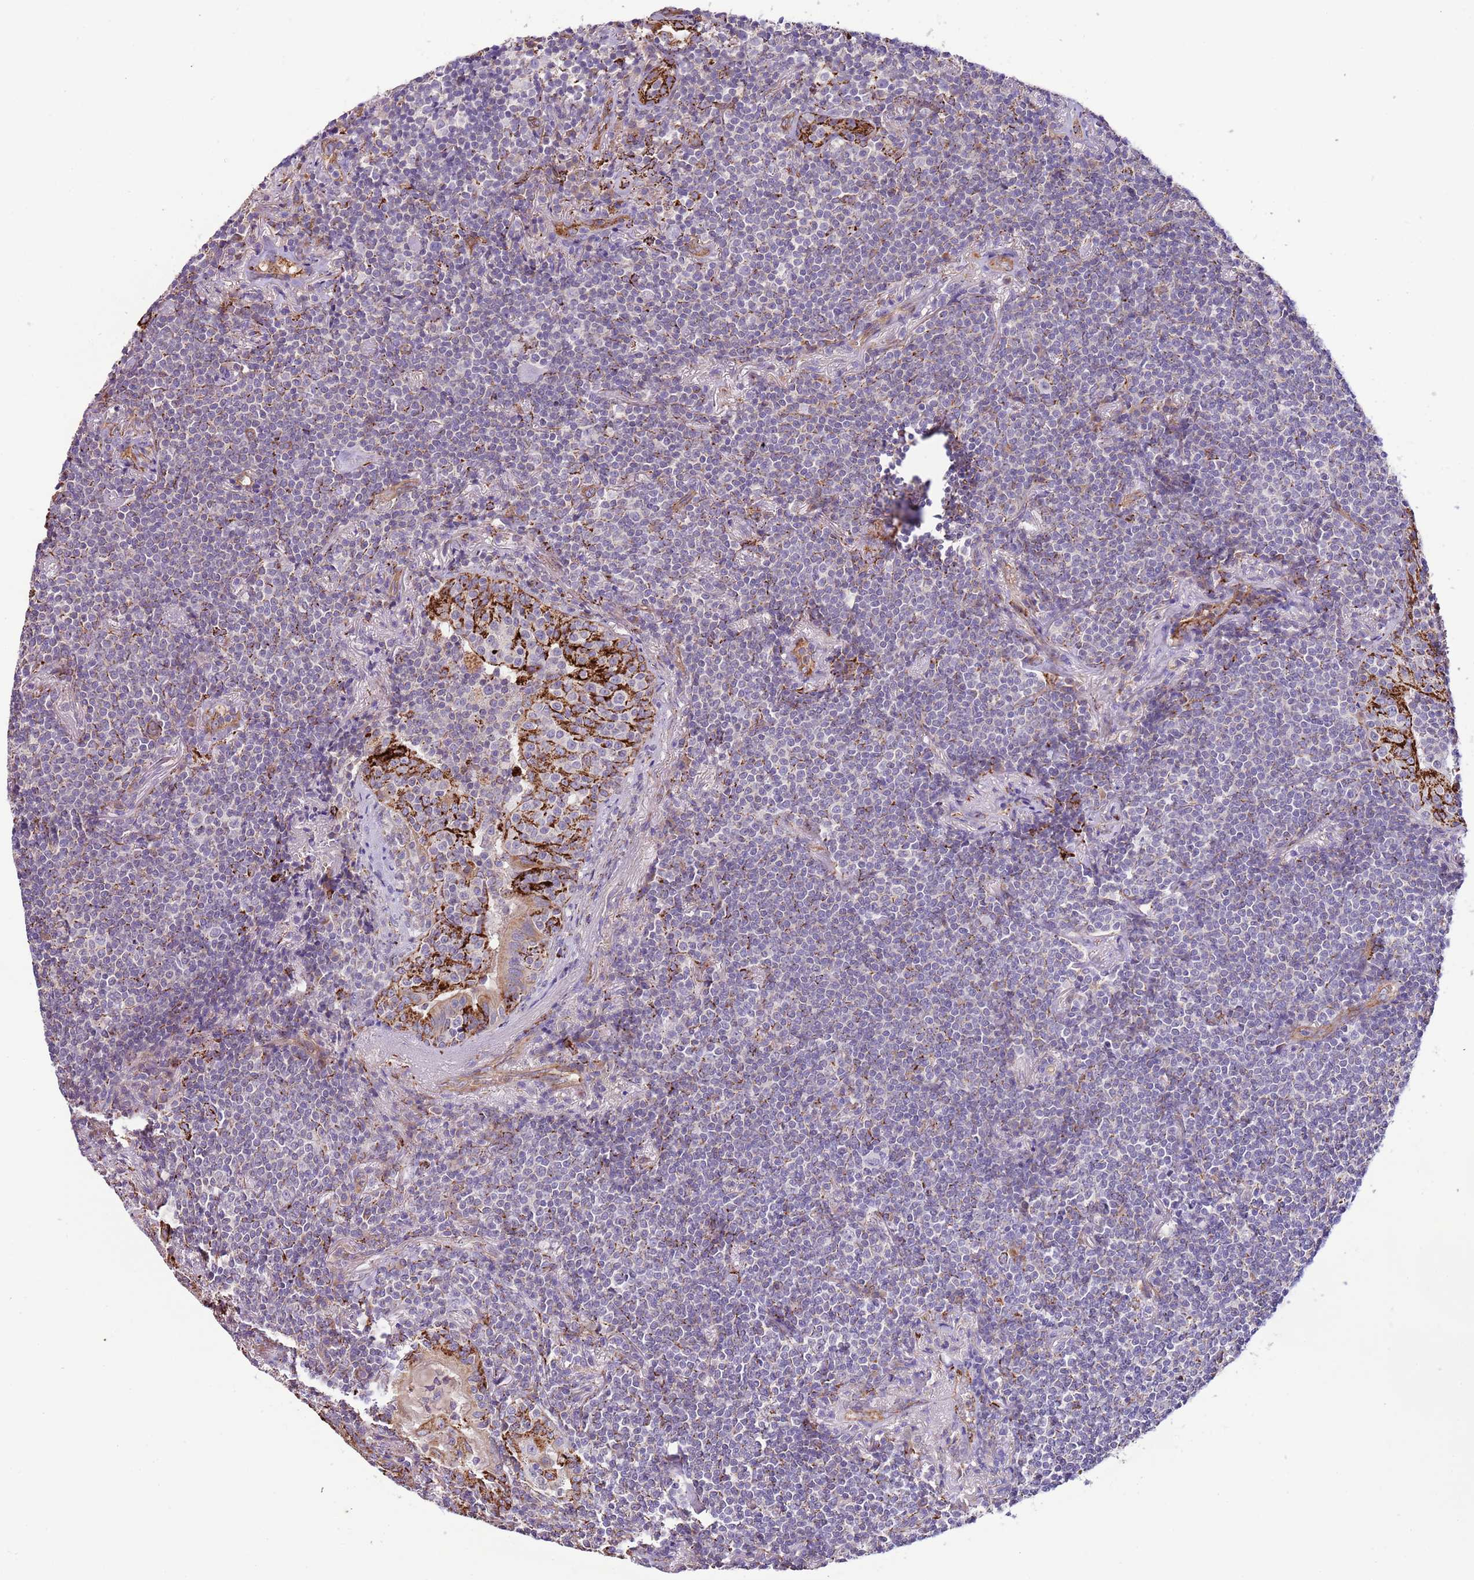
{"staining": {"intensity": "negative", "quantity": "none", "location": "none"}, "tissue": "lymphoma", "cell_type": "Tumor cells", "image_type": "cancer", "snomed": [{"axis": "morphology", "description": "Malignant lymphoma, non-Hodgkin's type, Low grade"}, {"axis": "topography", "description": "Lung"}], "caption": "DAB (3,3'-diaminobenzidine) immunohistochemical staining of human lymphoma exhibits no significant positivity in tumor cells. (Brightfield microscopy of DAB (3,3'-diaminobenzidine) immunohistochemistry (IHC) at high magnification).", "gene": "DOCK6", "patient": {"sex": "female", "age": 71}}